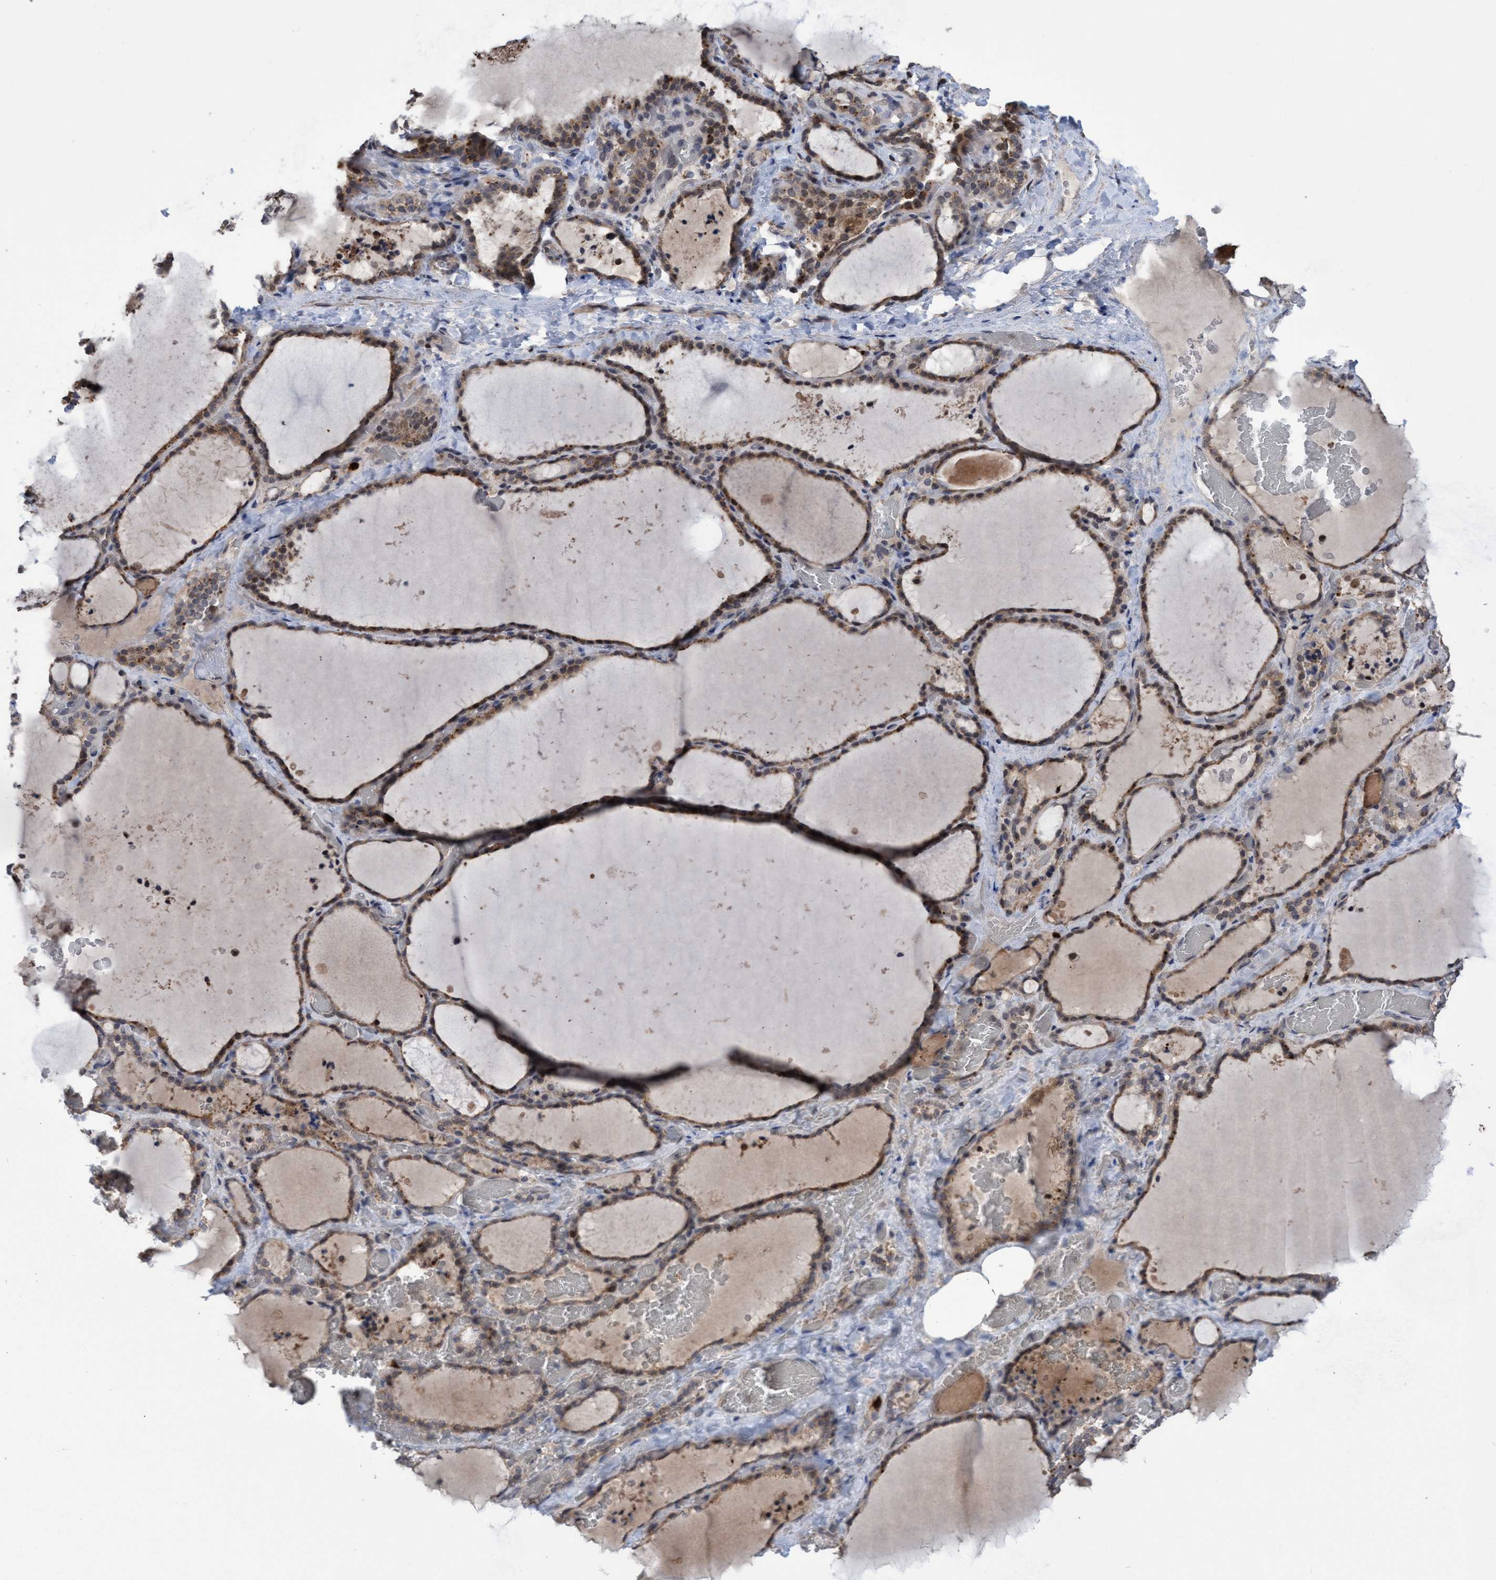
{"staining": {"intensity": "moderate", "quantity": ">75%", "location": "cytoplasmic/membranous,nuclear"}, "tissue": "thyroid gland", "cell_type": "Glandular cells", "image_type": "normal", "snomed": [{"axis": "morphology", "description": "Normal tissue, NOS"}, {"axis": "topography", "description": "Thyroid gland"}], "caption": "Unremarkable thyroid gland displays moderate cytoplasmic/membranous,nuclear expression in about >75% of glandular cells, visualized by immunohistochemistry. The protein is stained brown, and the nuclei are stained in blue (DAB IHC with brightfield microscopy, high magnification).", "gene": "SLBP", "patient": {"sex": "female", "age": 22}}